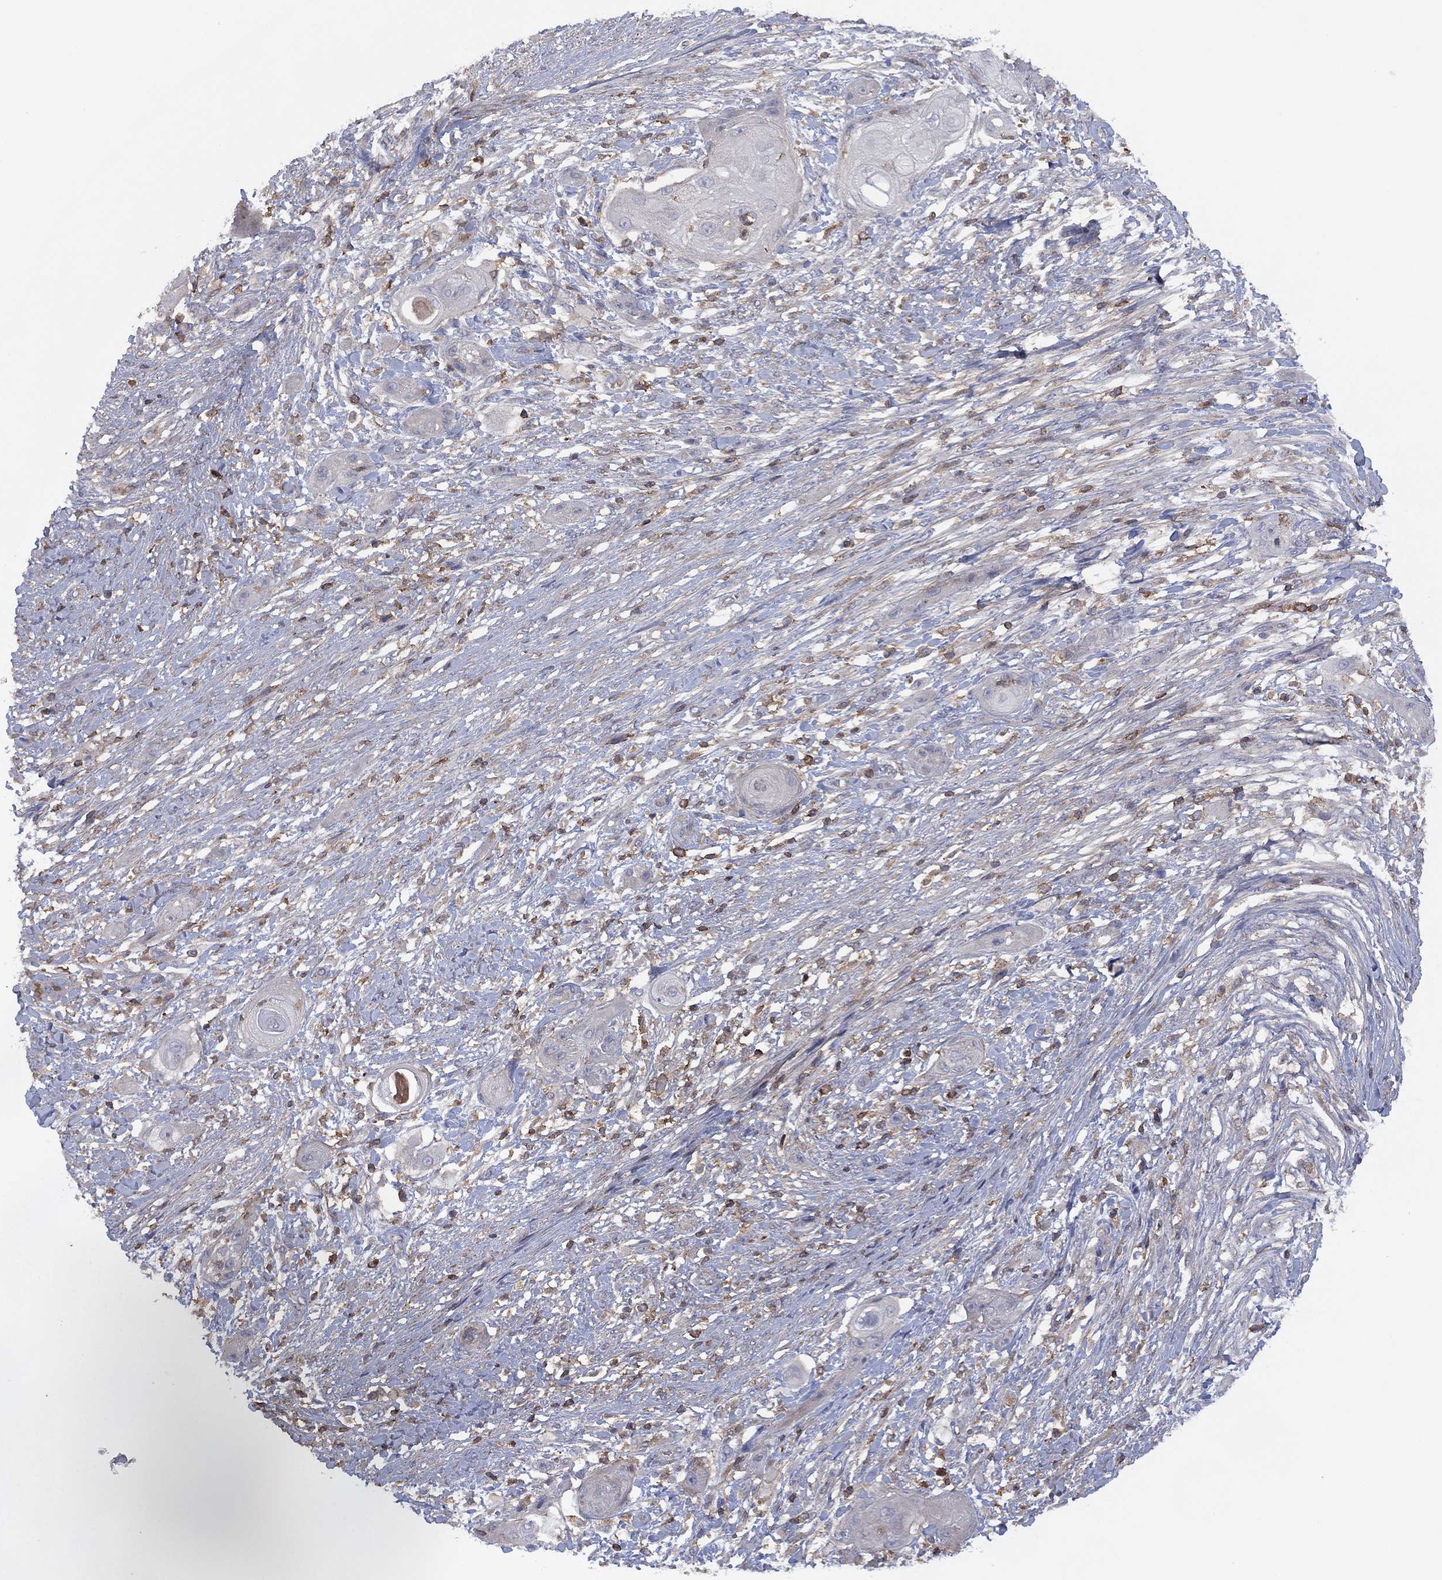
{"staining": {"intensity": "negative", "quantity": "none", "location": "none"}, "tissue": "skin cancer", "cell_type": "Tumor cells", "image_type": "cancer", "snomed": [{"axis": "morphology", "description": "Squamous cell carcinoma, NOS"}, {"axis": "topography", "description": "Skin"}], "caption": "Tumor cells are negative for protein expression in human skin cancer.", "gene": "DOCK8", "patient": {"sex": "male", "age": 62}}